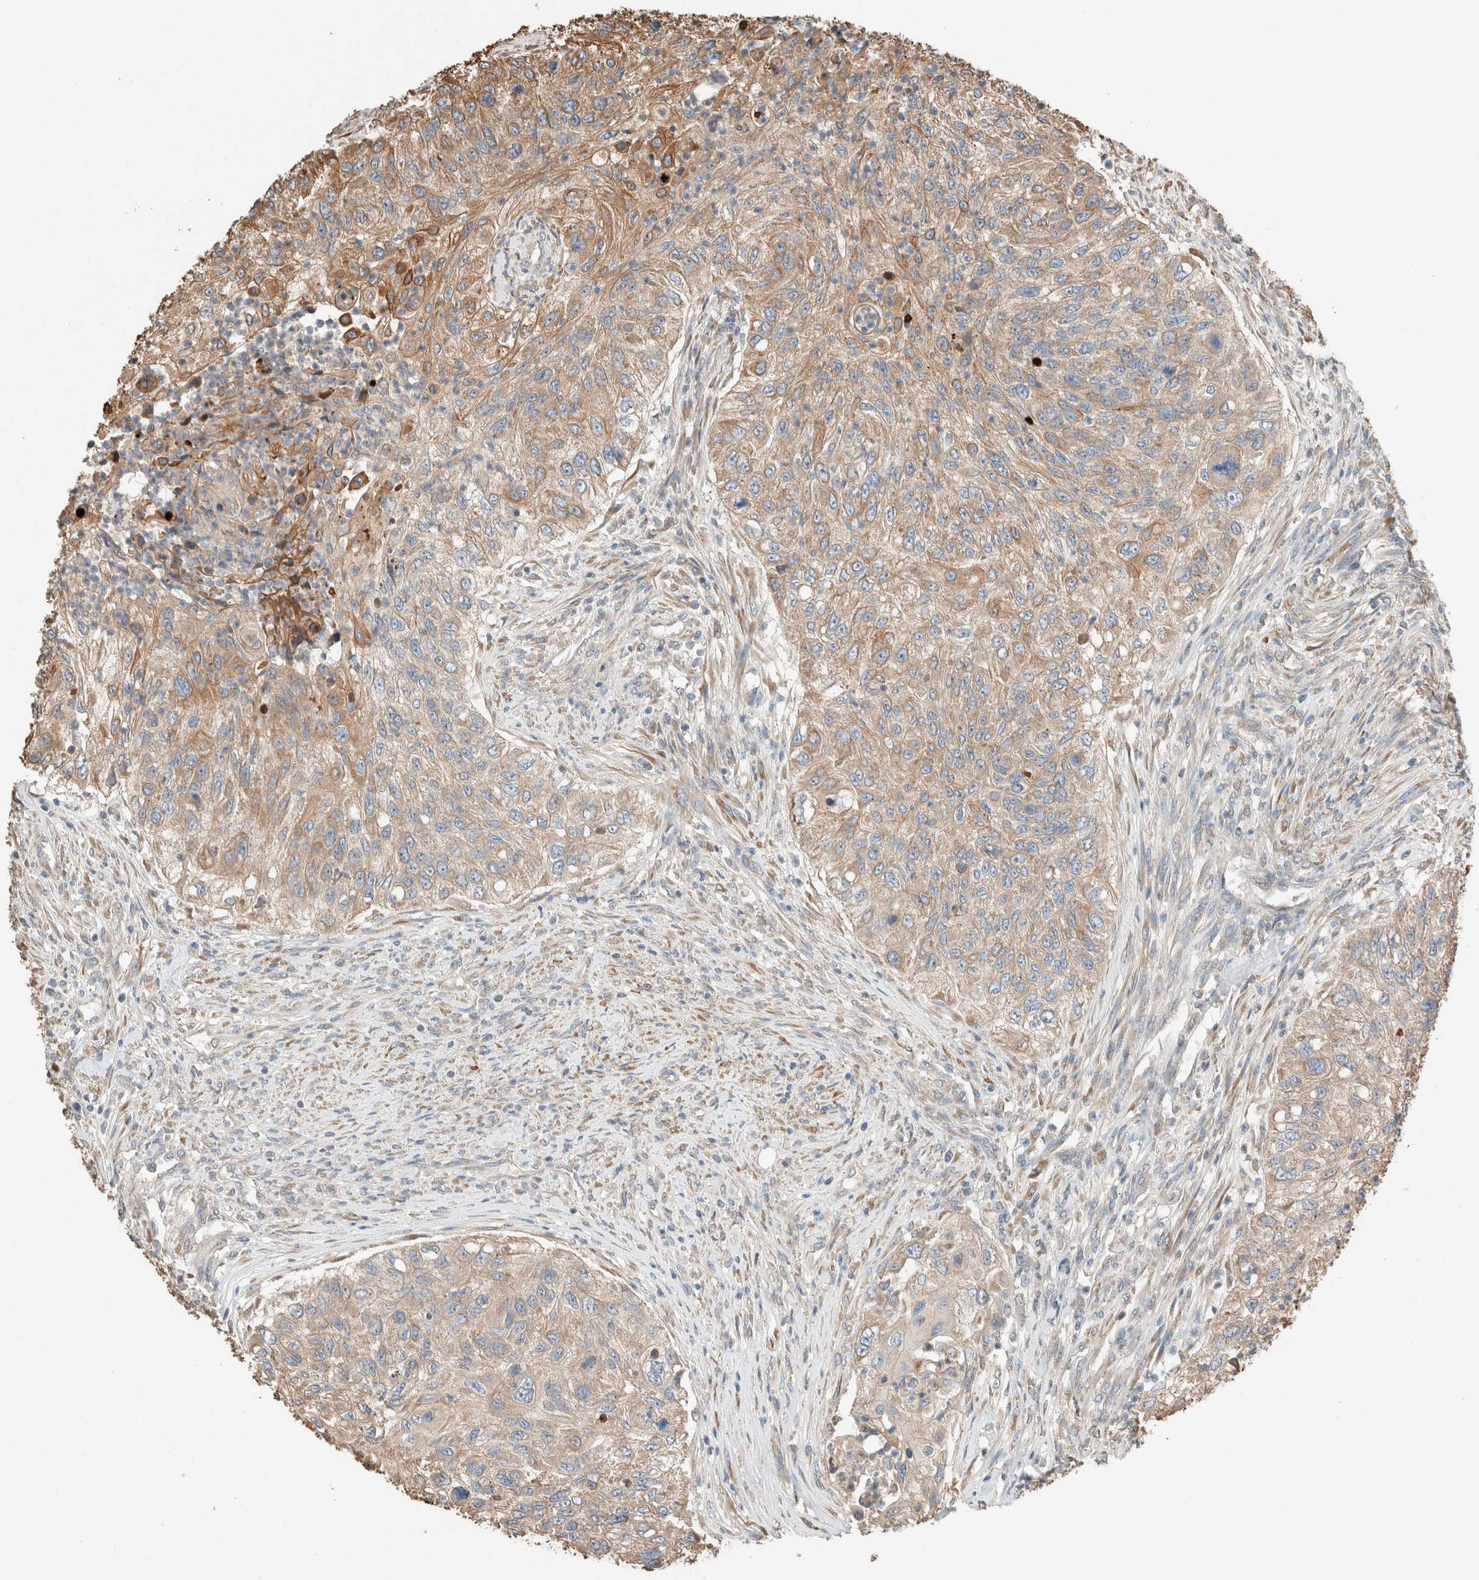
{"staining": {"intensity": "moderate", "quantity": ">75%", "location": "cytoplasmic/membranous"}, "tissue": "urothelial cancer", "cell_type": "Tumor cells", "image_type": "cancer", "snomed": [{"axis": "morphology", "description": "Urothelial carcinoma, High grade"}, {"axis": "topography", "description": "Urinary bladder"}], "caption": "An image of high-grade urothelial carcinoma stained for a protein demonstrates moderate cytoplasmic/membranous brown staining in tumor cells. (DAB IHC, brown staining for protein, blue staining for nuclei).", "gene": "TUBD1", "patient": {"sex": "female", "age": 60}}